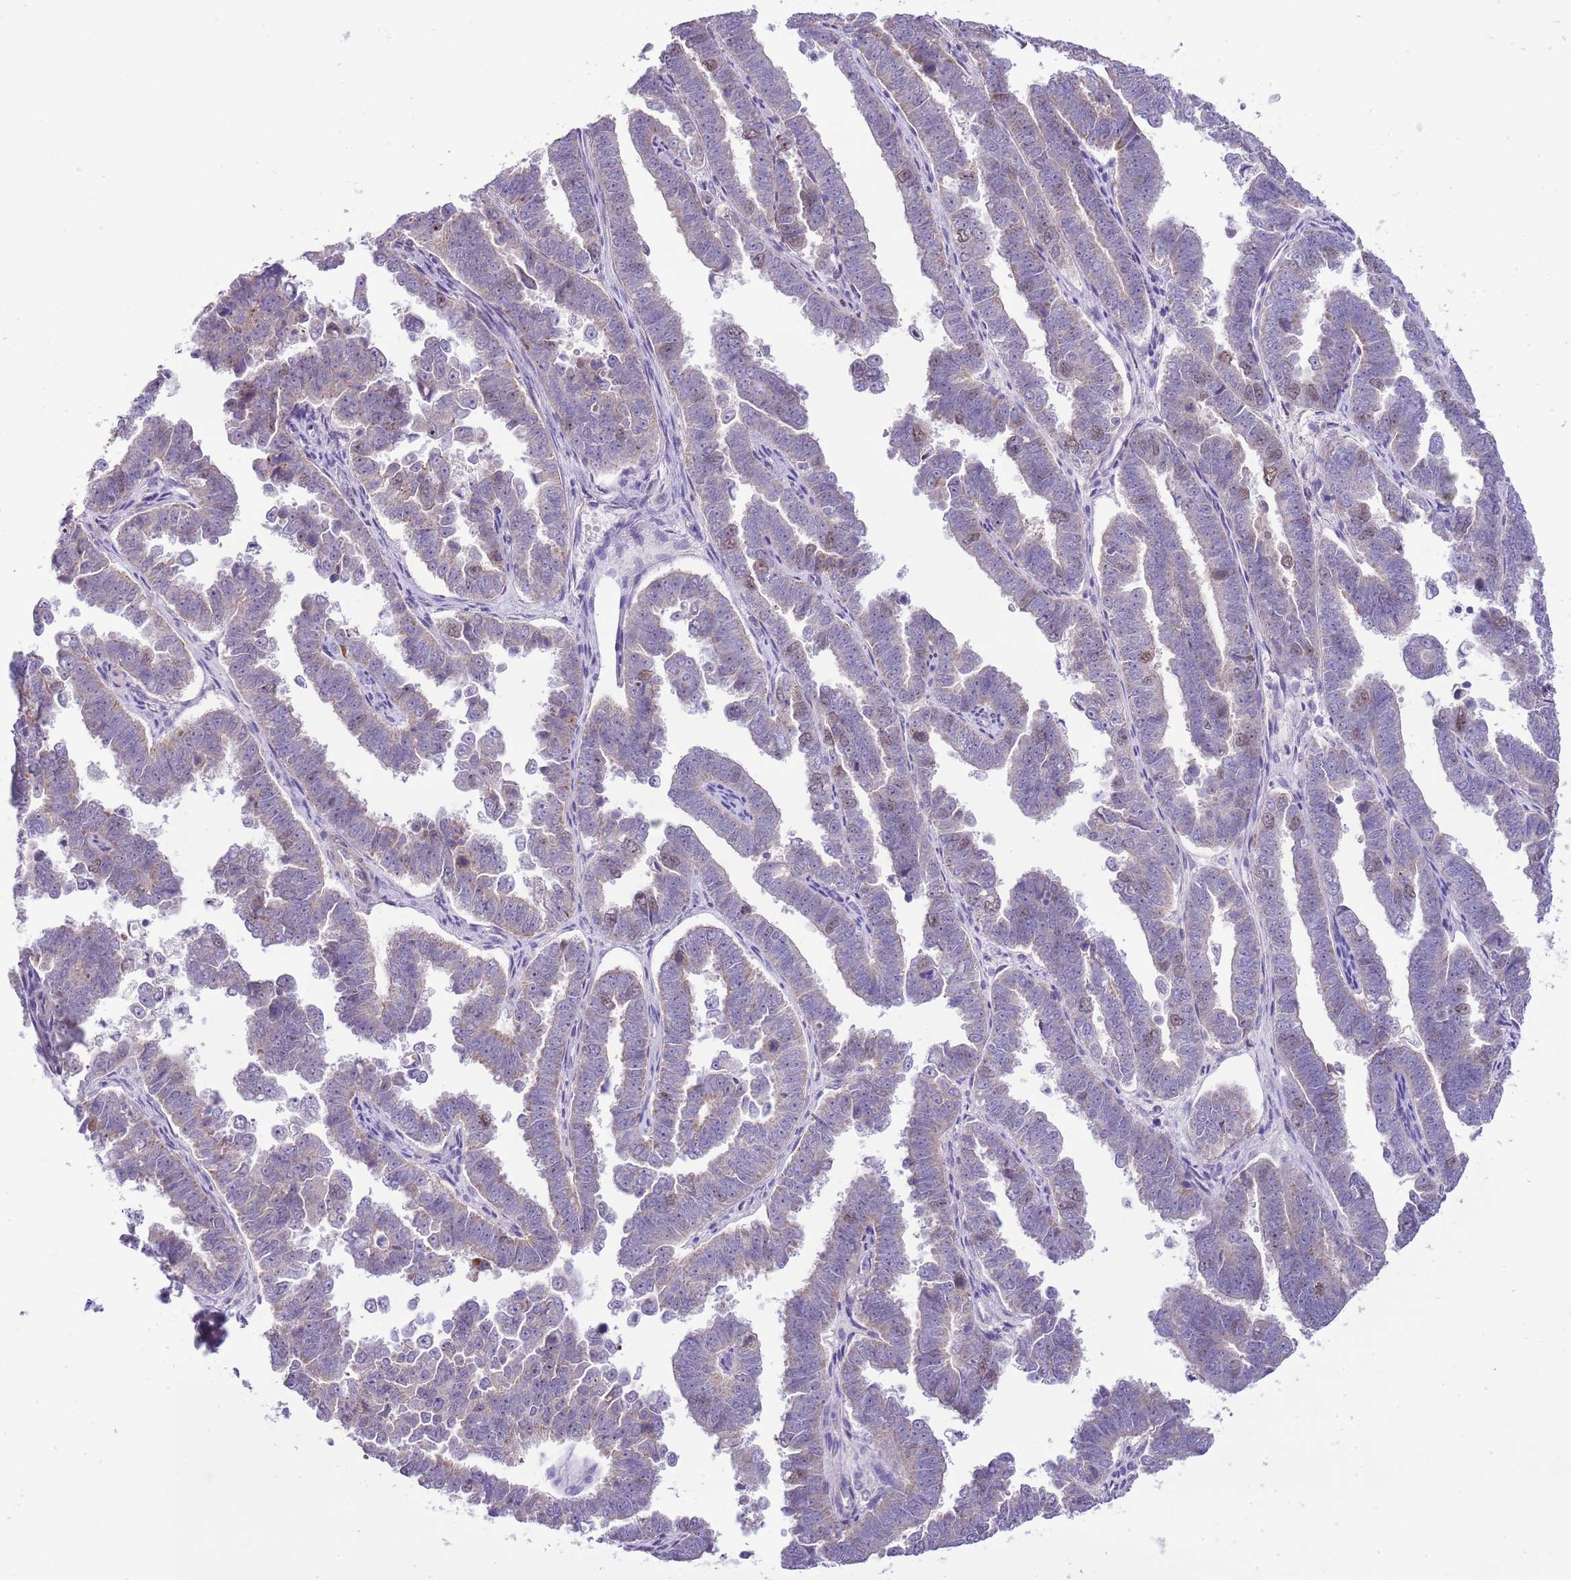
{"staining": {"intensity": "moderate", "quantity": "<25%", "location": "nuclear"}, "tissue": "endometrial cancer", "cell_type": "Tumor cells", "image_type": "cancer", "snomed": [{"axis": "morphology", "description": "Adenocarcinoma, NOS"}, {"axis": "topography", "description": "Endometrium"}], "caption": "Immunohistochemistry photomicrograph of neoplastic tissue: endometrial adenocarcinoma stained using IHC demonstrates low levels of moderate protein expression localized specifically in the nuclear of tumor cells, appearing as a nuclear brown color.", "gene": "FBRSL1", "patient": {"sex": "female", "age": 75}}